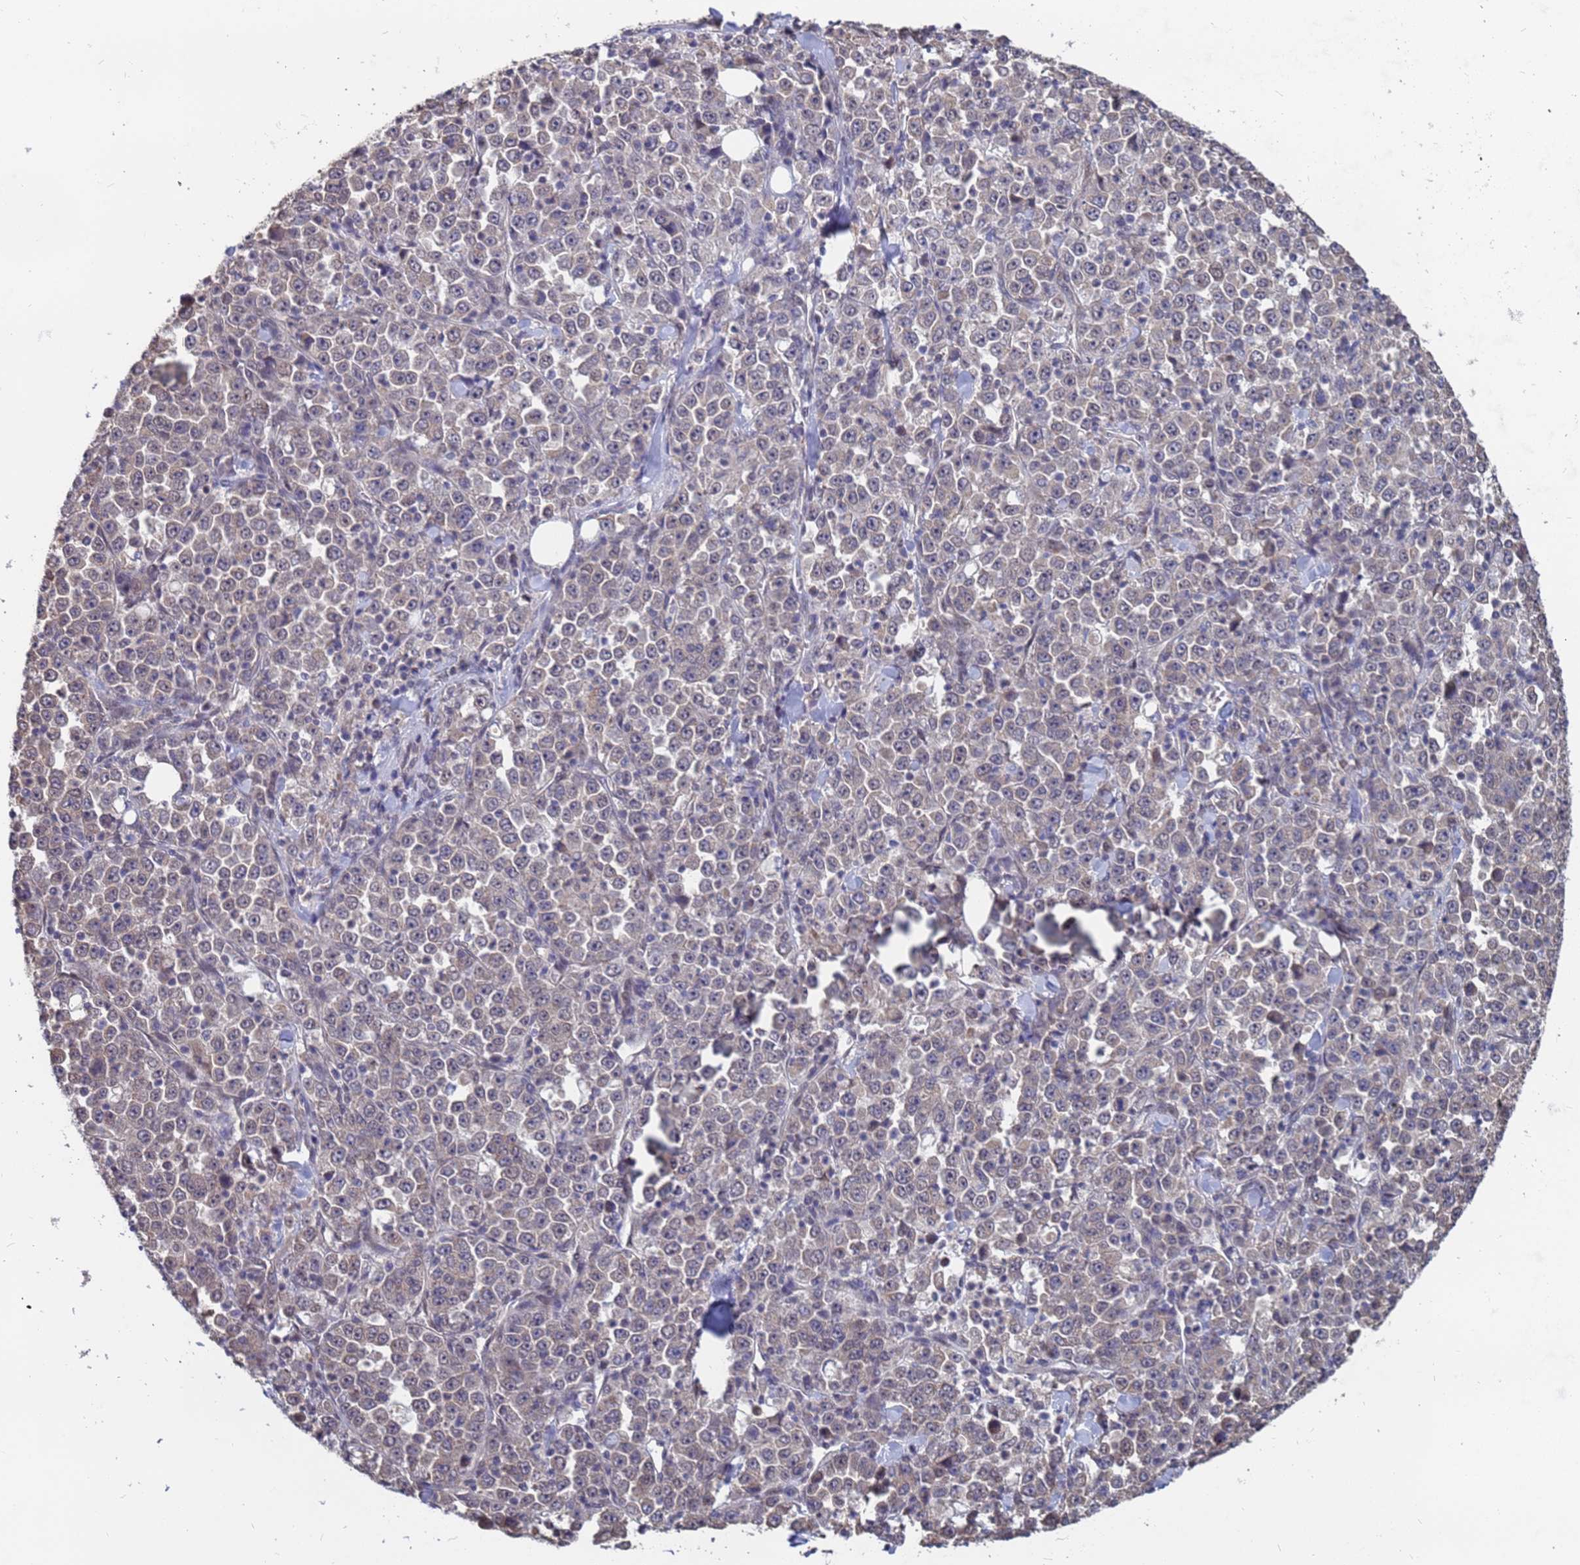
{"staining": {"intensity": "negative", "quantity": "none", "location": "none"}, "tissue": "stomach cancer", "cell_type": "Tumor cells", "image_type": "cancer", "snomed": [{"axis": "morphology", "description": "Normal tissue, NOS"}, {"axis": "morphology", "description": "Adenocarcinoma, NOS"}, {"axis": "topography", "description": "Stomach, upper"}, {"axis": "topography", "description": "Stomach"}], "caption": "A micrograph of stomach cancer (adenocarcinoma) stained for a protein shows no brown staining in tumor cells.", "gene": "DENND2B", "patient": {"sex": "male", "age": 59}}